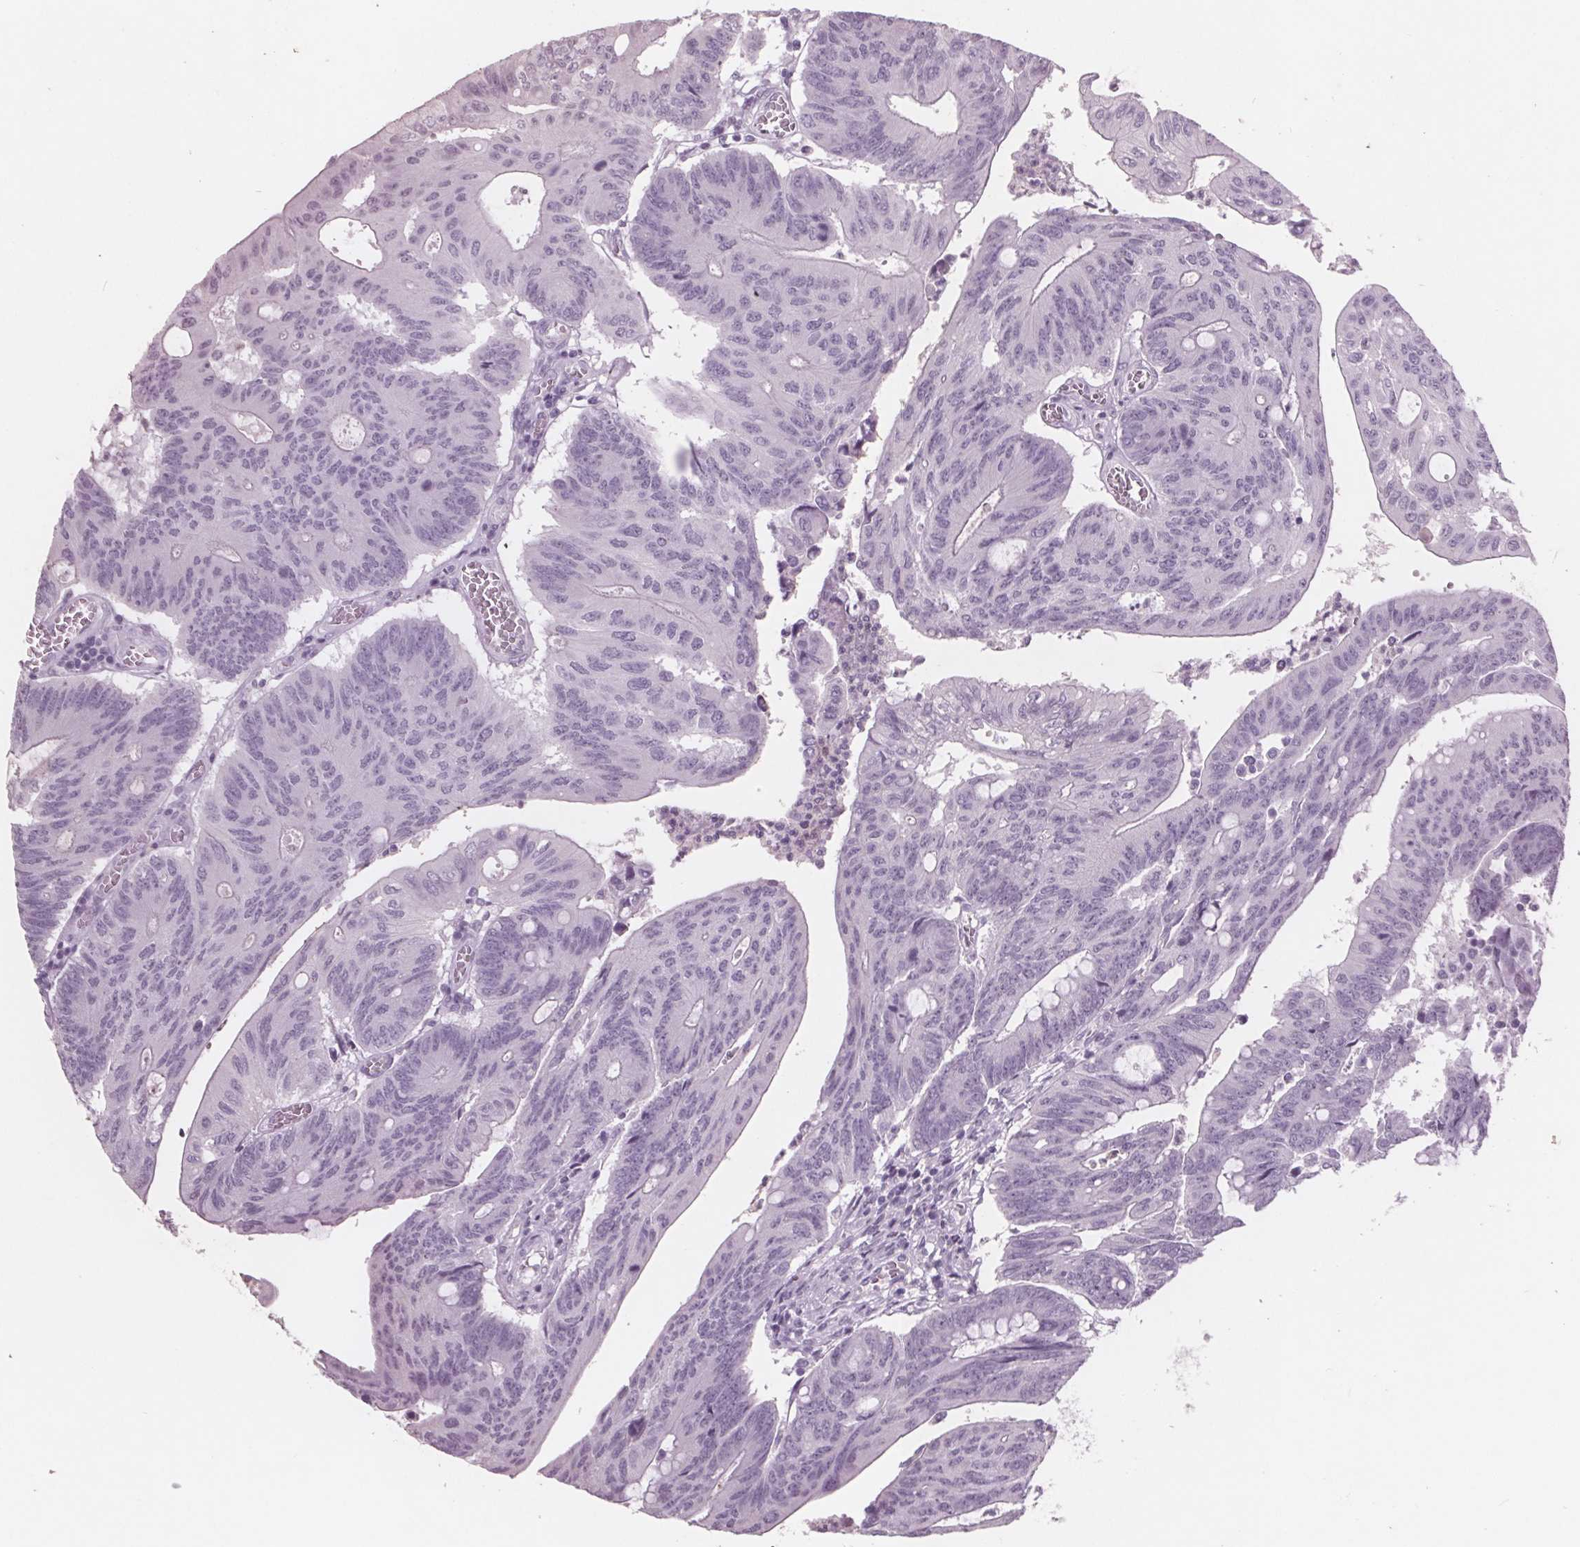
{"staining": {"intensity": "negative", "quantity": "none", "location": "none"}, "tissue": "colorectal cancer", "cell_type": "Tumor cells", "image_type": "cancer", "snomed": [{"axis": "morphology", "description": "Adenocarcinoma, NOS"}, {"axis": "topography", "description": "Colon"}], "caption": "DAB (3,3'-diaminobenzidine) immunohistochemical staining of human adenocarcinoma (colorectal) shows no significant expression in tumor cells.", "gene": "PTPN14", "patient": {"sex": "male", "age": 65}}